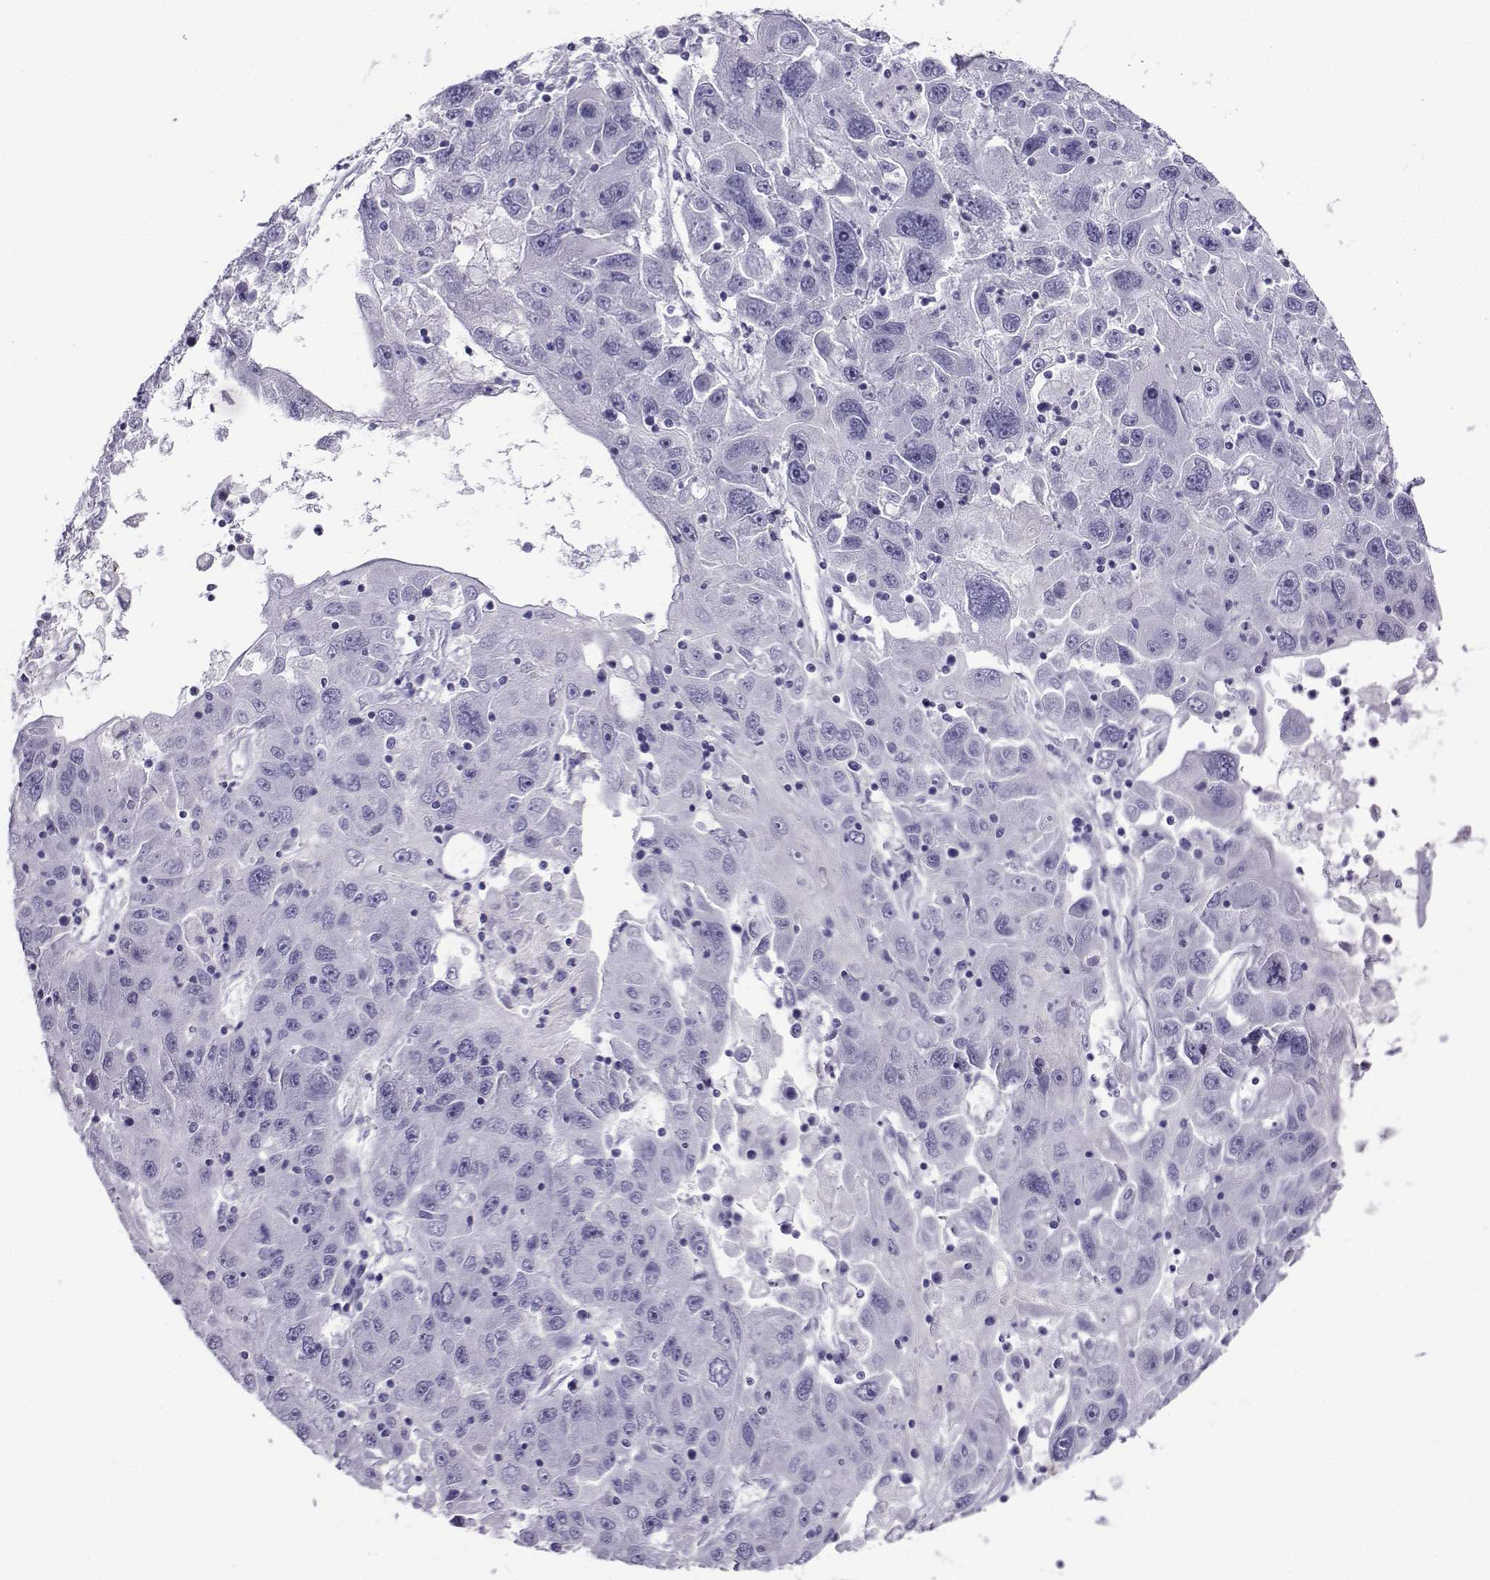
{"staining": {"intensity": "negative", "quantity": "none", "location": "none"}, "tissue": "stomach cancer", "cell_type": "Tumor cells", "image_type": "cancer", "snomed": [{"axis": "morphology", "description": "Adenocarcinoma, NOS"}, {"axis": "topography", "description": "Stomach"}], "caption": "A micrograph of human stomach cancer is negative for staining in tumor cells. (Brightfield microscopy of DAB IHC at high magnification).", "gene": "CRYBB1", "patient": {"sex": "male", "age": 56}}